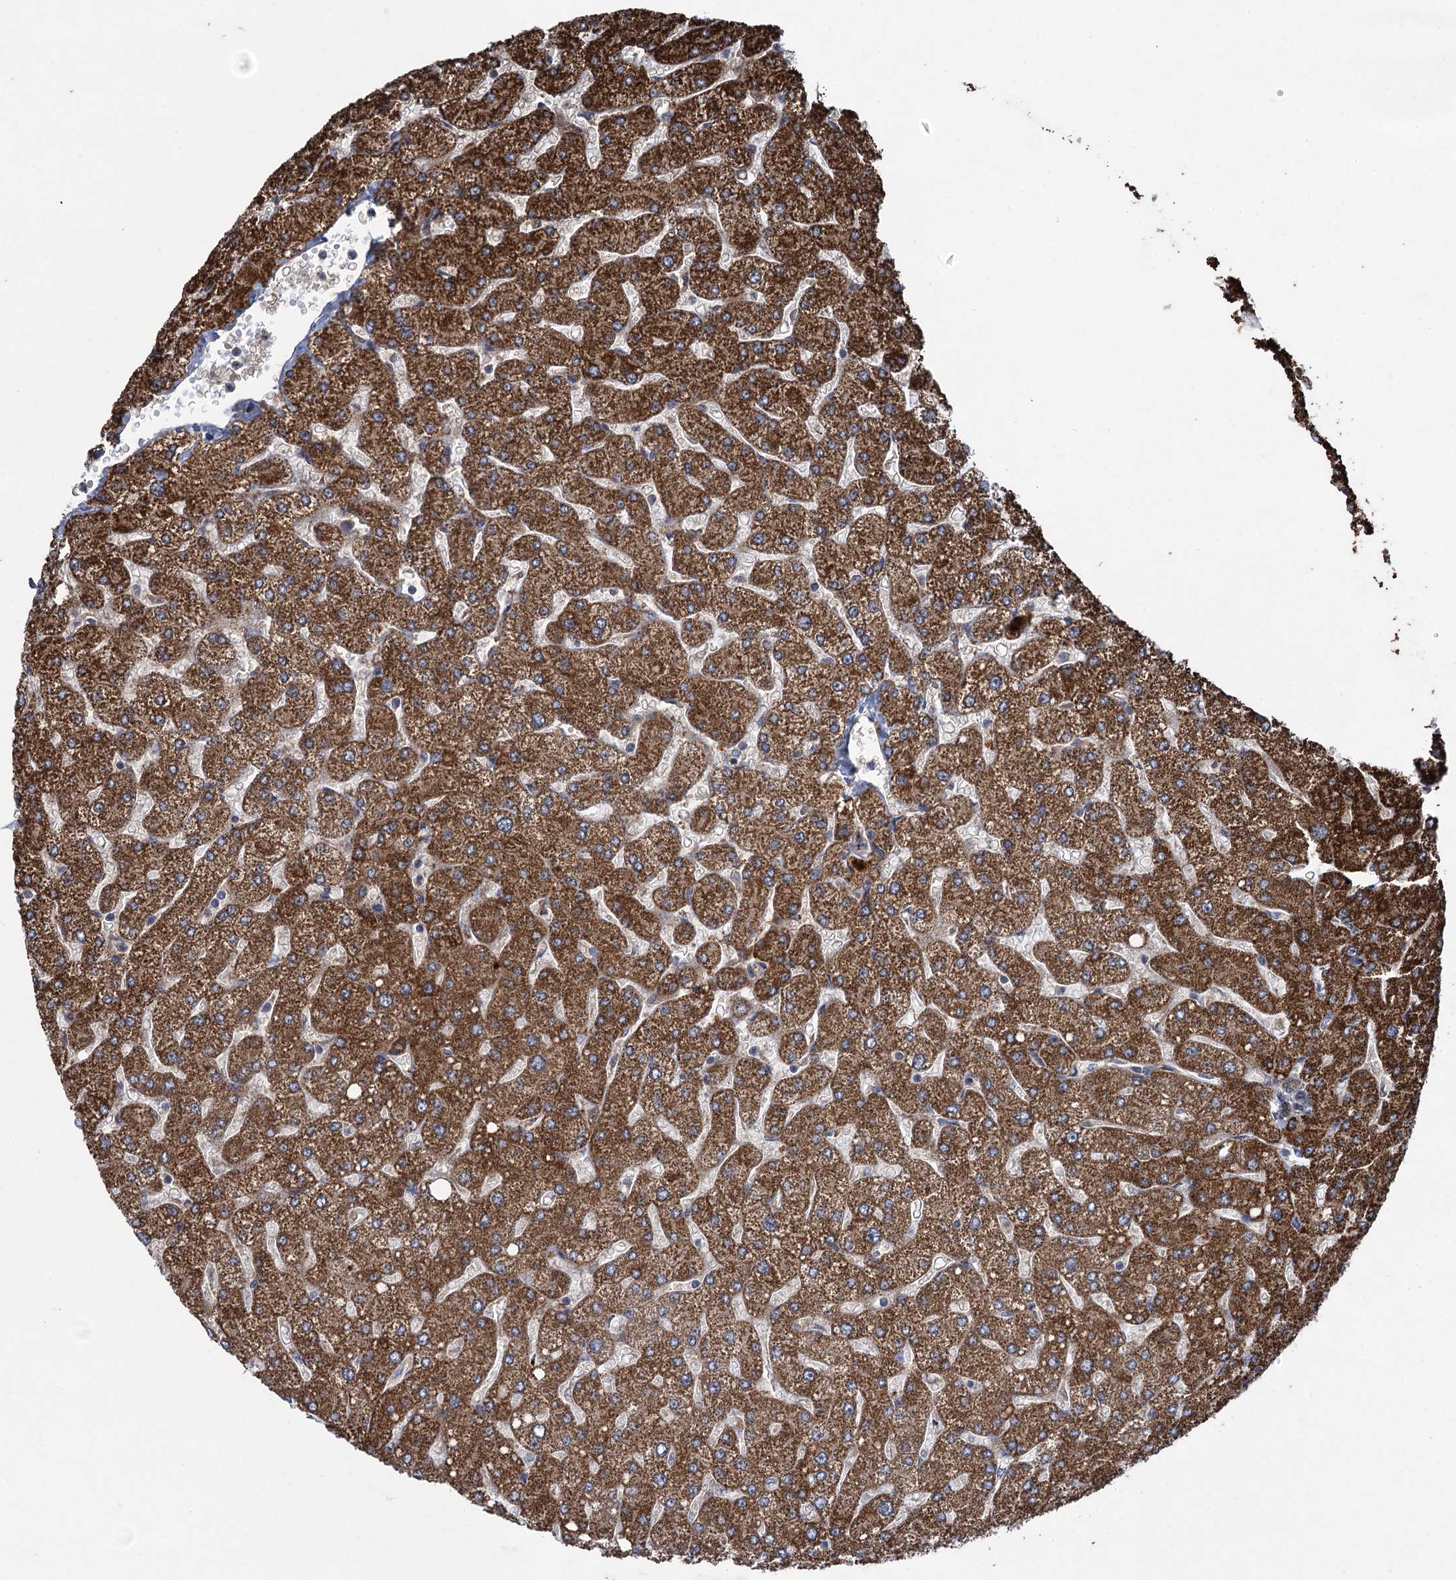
{"staining": {"intensity": "moderate", "quantity": ">75%", "location": "cytoplasmic/membranous"}, "tissue": "liver", "cell_type": "Cholangiocytes", "image_type": "normal", "snomed": [{"axis": "morphology", "description": "Normal tissue, NOS"}, {"axis": "topography", "description": "Liver"}], "caption": "Immunohistochemical staining of normal liver reveals >75% levels of moderate cytoplasmic/membranous protein expression in approximately >75% of cholangiocytes. (DAB (3,3'-diaminobenzidine) = brown stain, brightfield microscopy at high magnification).", "gene": "HAUS1", "patient": {"sex": "male", "age": 55}}